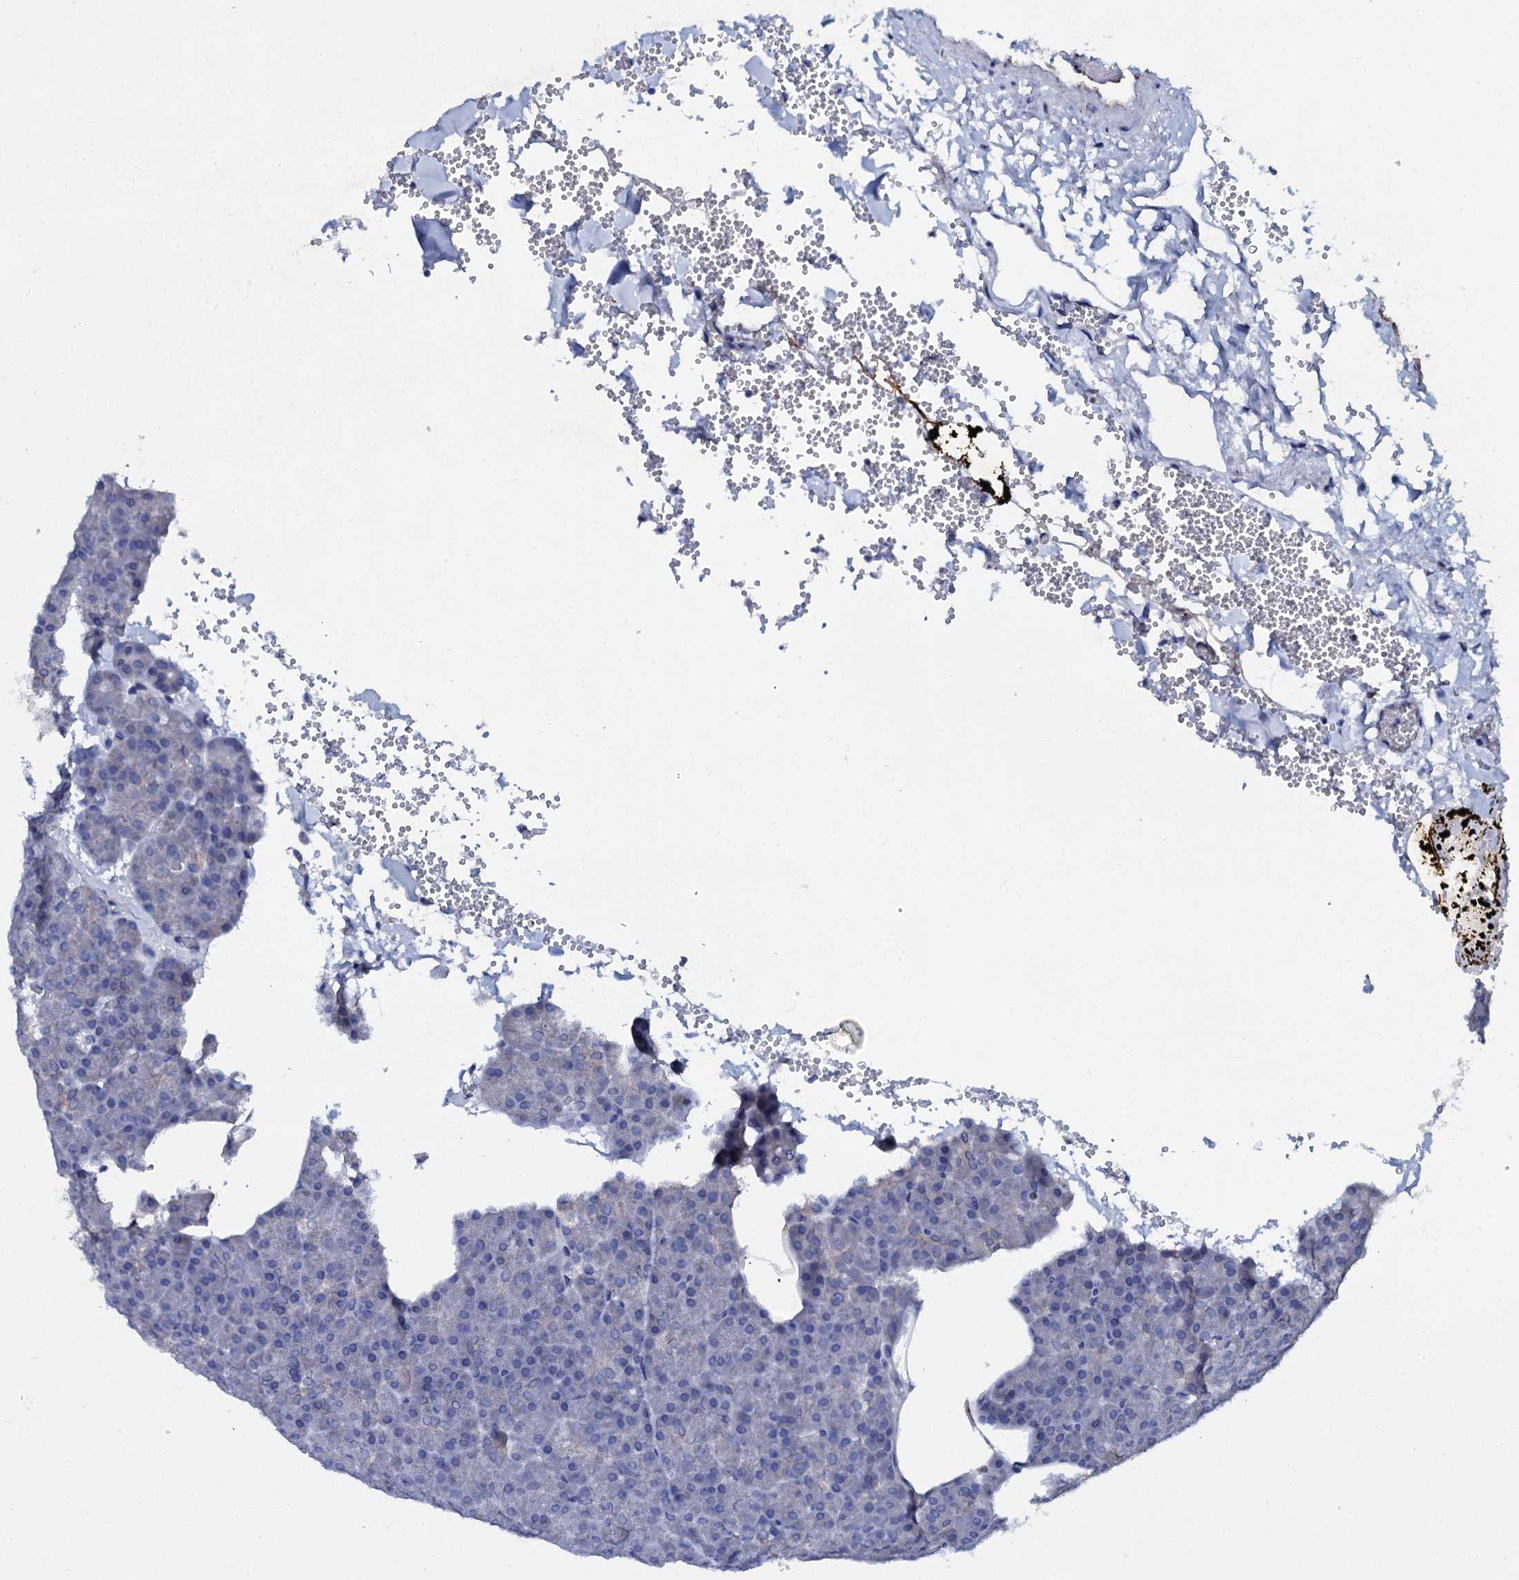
{"staining": {"intensity": "negative", "quantity": "none", "location": "none"}, "tissue": "pancreas", "cell_type": "Exocrine glandular cells", "image_type": "normal", "snomed": [{"axis": "morphology", "description": "Normal tissue, NOS"}, {"axis": "morphology", "description": "Carcinoid, malignant, NOS"}, {"axis": "topography", "description": "Pancreas"}], "caption": "High power microscopy histopathology image of an IHC image of benign pancreas, revealing no significant expression in exocrine glandular cells.", "gene": "SLC37A4", "patient": {"sex": "female", "age": 35}}